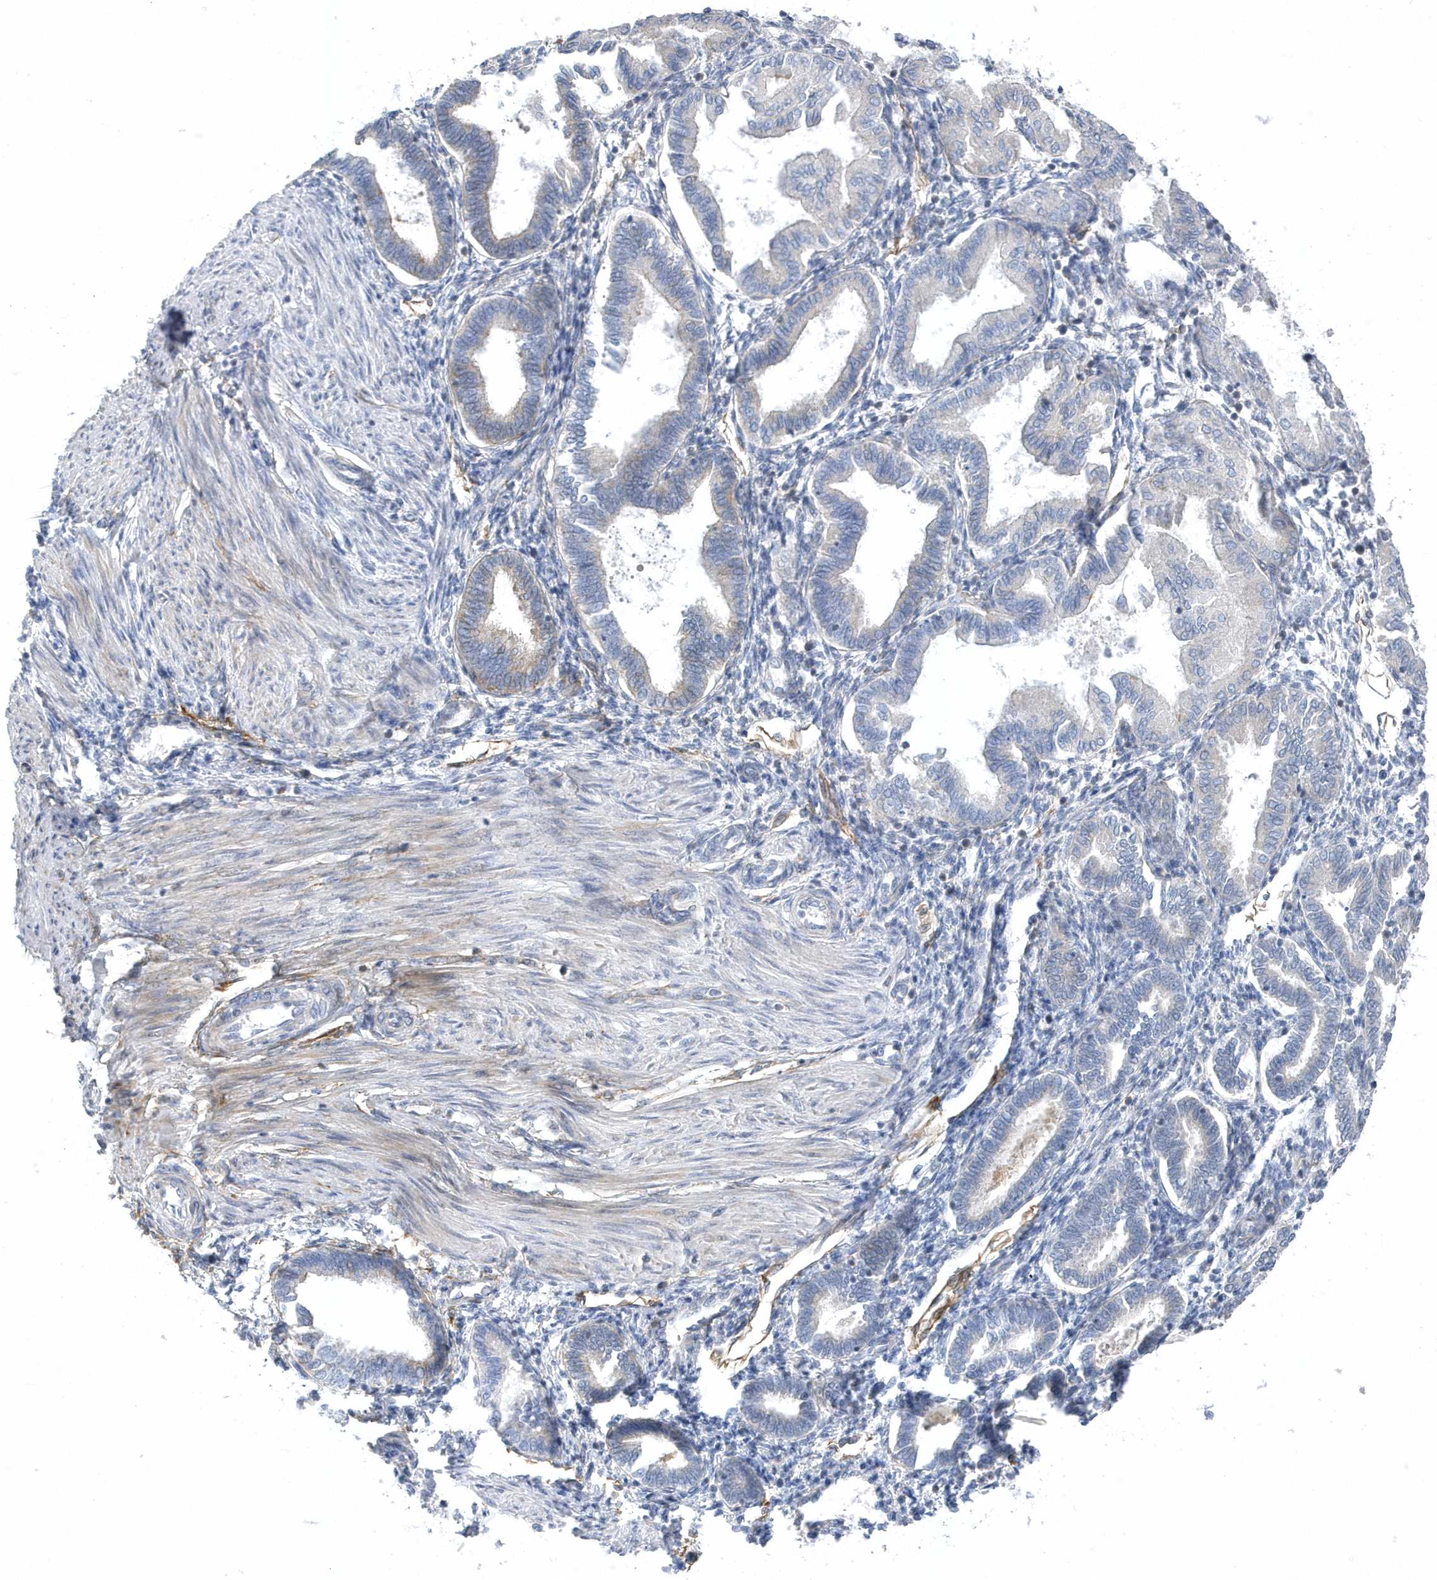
{"staining": {"intensity": "negative", "quantity": "none", "location": "none"}, "tissue": "endometrium", "cell_type": "Cells in endometrial stroma", "image_type": "normal", "snomed": [{"axis": "morphology", "description": "Normal tissue, NOS"}, {"axis": "topography", "description": "Endometrium"}], "caption": "High power microscopy histopathology image of an immunohistochemistry (IHC) micrograph of unremarkable endometrium, revealing no significant staining in cells in endometrial stroma.", "gene": "ANAPC1", "patient": {"sex": "female", "age": 53}}